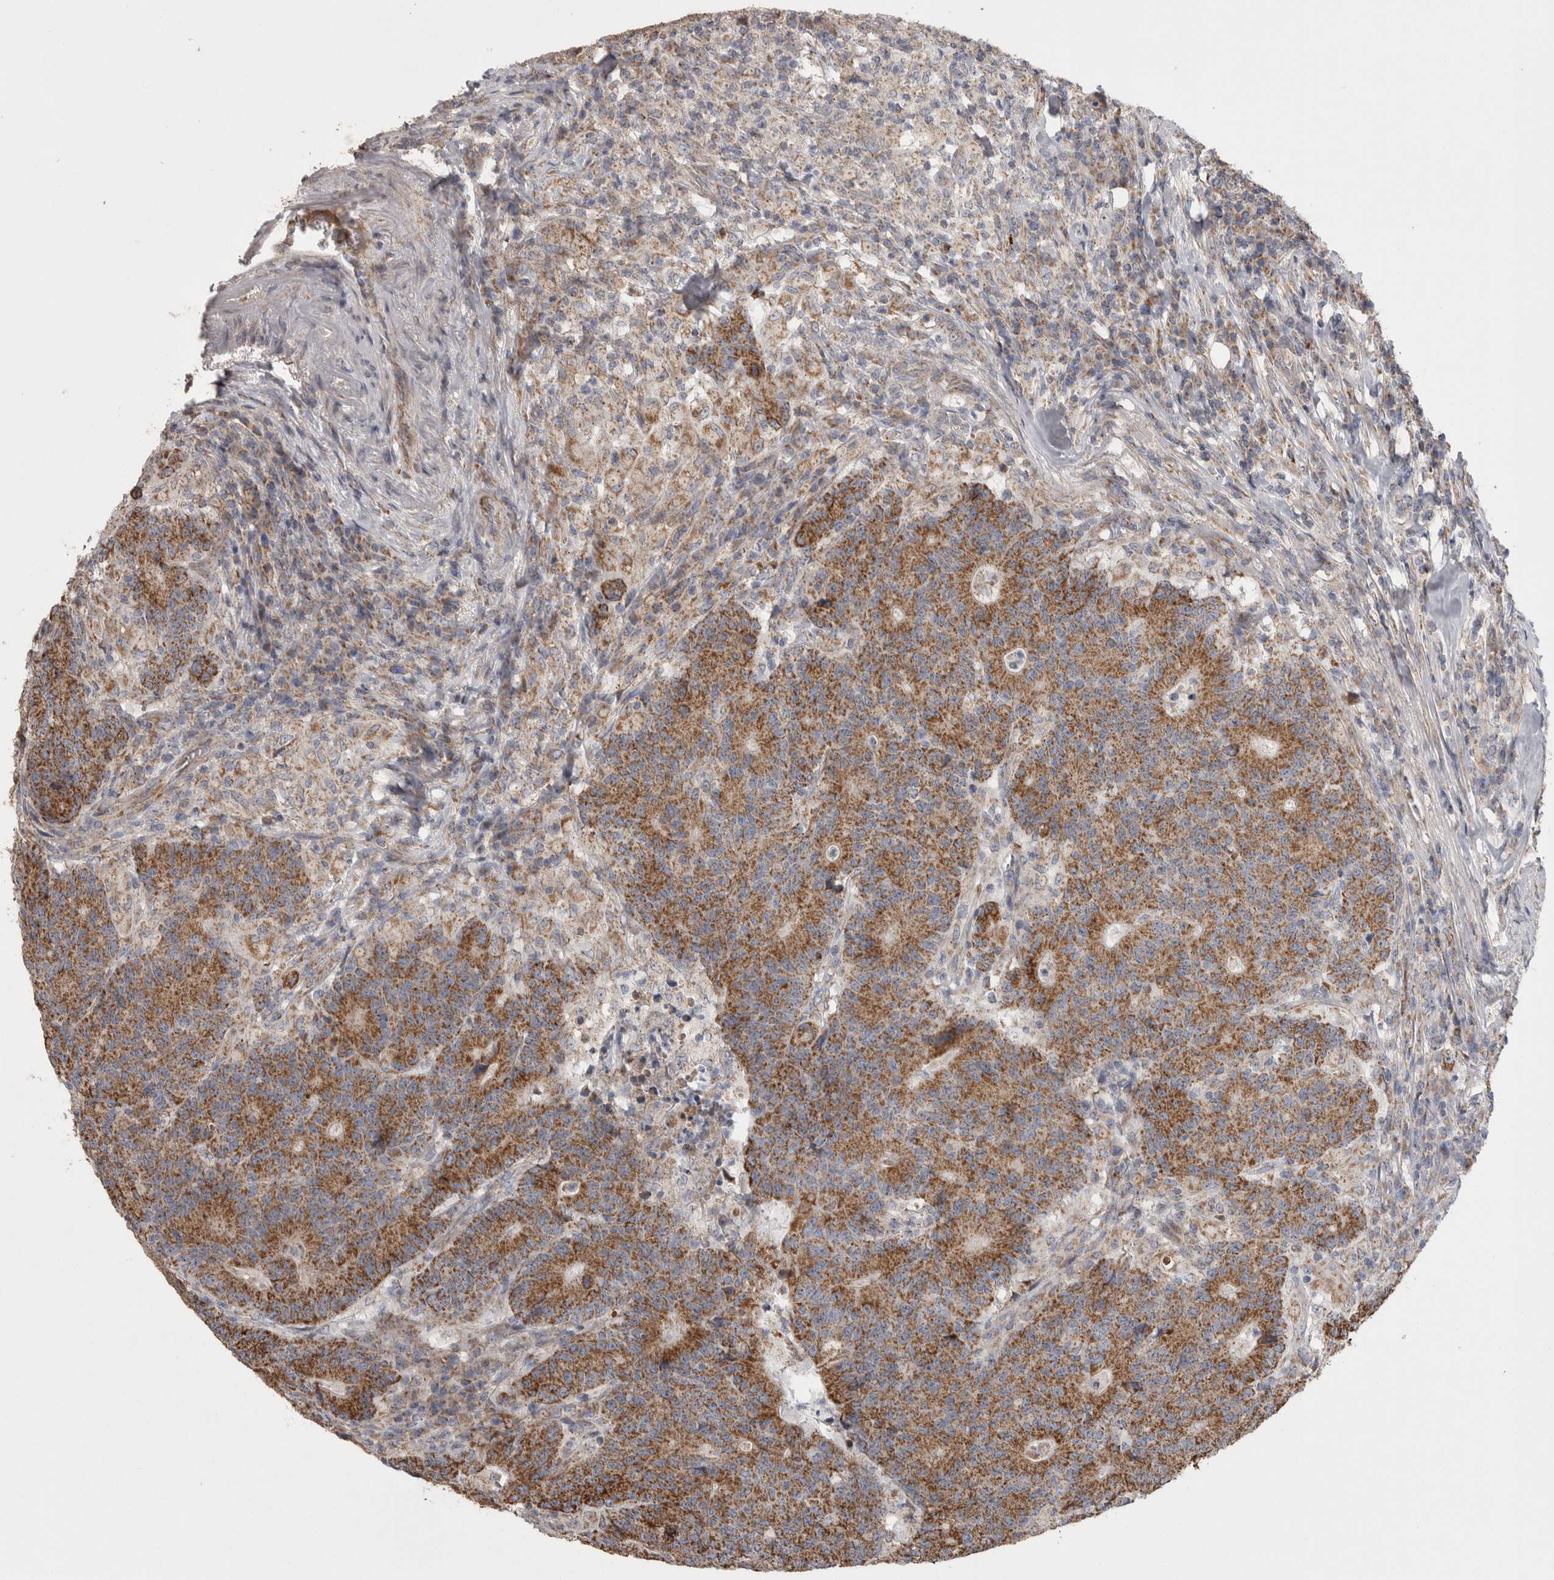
{"staining": {"intensity": "moderate", "quantity": ">75%", "location": "cytoplasmic/membranous"}, "tissue": "colorectal cancer", "cell_type": "Tumor cells", "image_type": "cancer", "snomed": [{"axis": "morphology", "description": "Normal tissue, NOS"}, {"axis": "morphology", "description": "Adenocarcinoma, NOS"}, {"axis": "topography", "description": "Colon"}], "caption": "Protein staining demonstrates moderate cytoplasmic/membranous positivity in about >75% of tumor cells in colorectal adenocarcinoma.", "gene": "SCO1", "patient": {"sex": "female", "age": 75}}